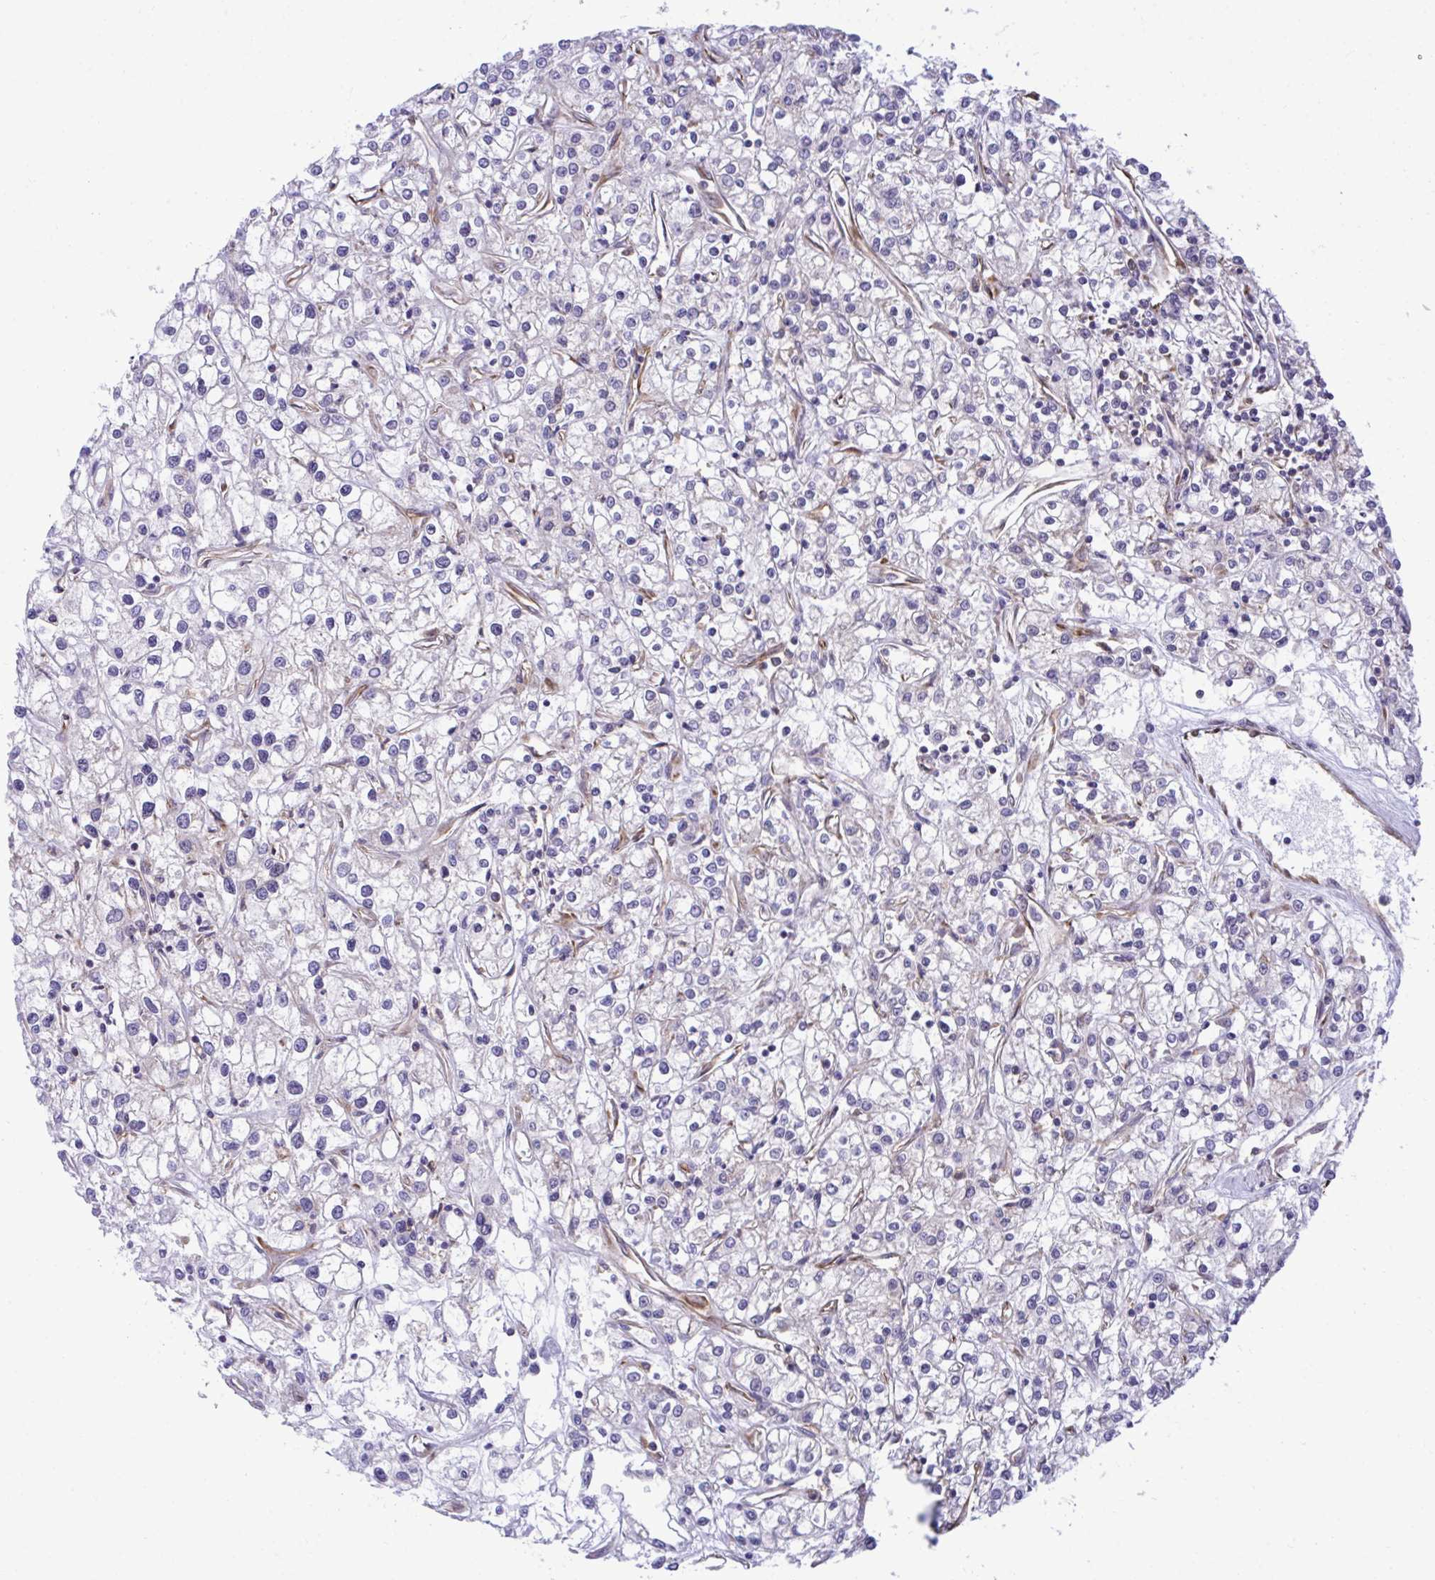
{"staining": {"intensity": "negative", "quantity": "none", "location": "none"}, "tissue": "renal cancer", "cell_type": "Tumor cells", "image_type": "cancer", "snomed": [{"axis": "morphology", "description": "Adenocarcinoma, NOS"}, {"axis": "topography", "description": "Kidney"}], "caption": "The histopathology image displays no significant expression in tumor cells of adenocarcinoma (renal).", "gene": "RPS15", "patient": {"sex": "female", "age": 59}}